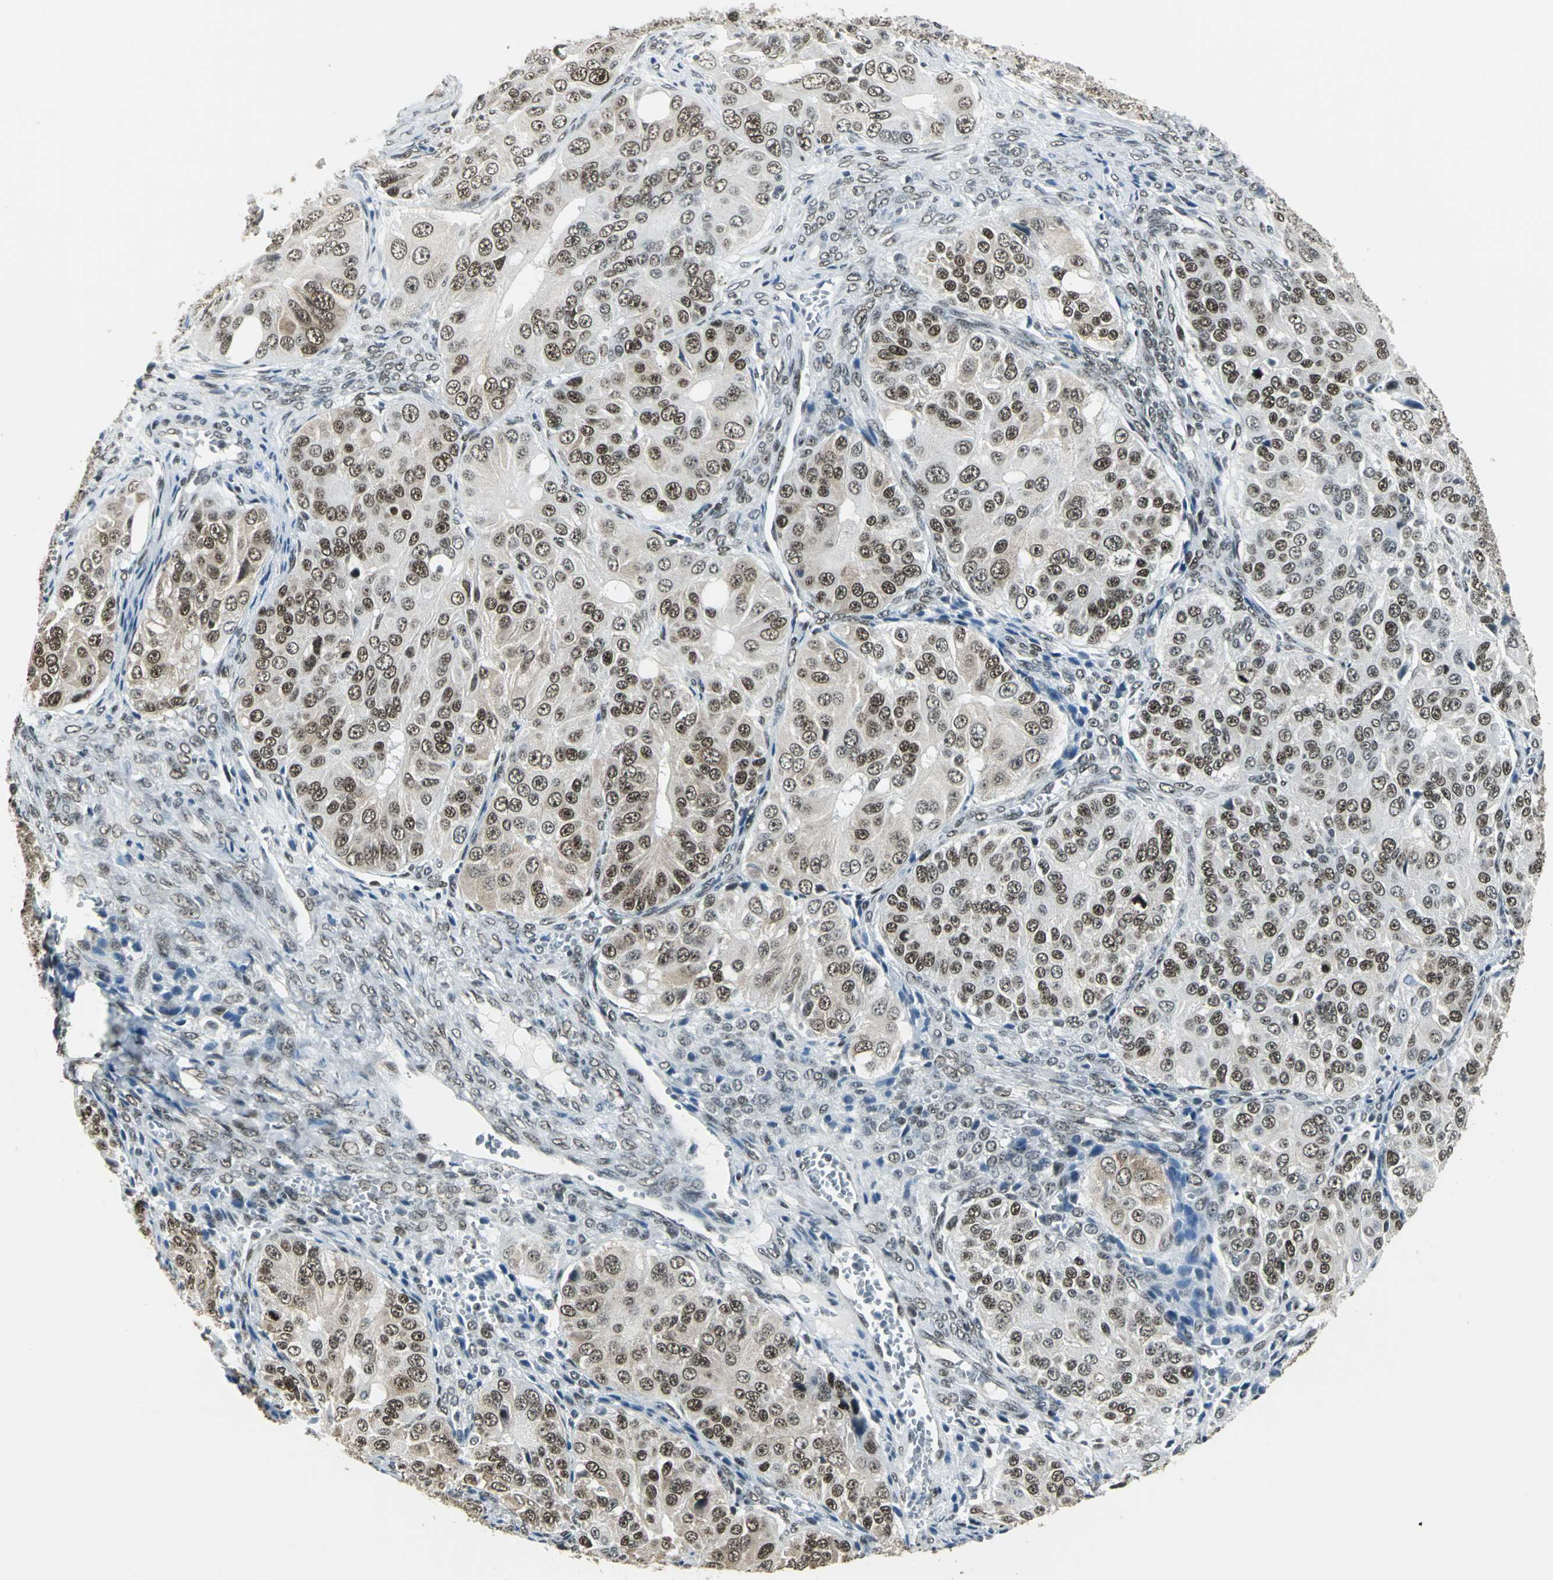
{"staining": {"intensity": "strong", "quantity": ">75%", "location": "cytoplasmic/membranous,nuclear"}, "tissue": "ovarian cancer", "cell_type": "Tumor cells", "image_type": "cancer", "snomed": [{"axis": "morphology", "description": "Carcinoma, endometroid"}, {"axis": "topography", "description": "Ovary"}], "caption": "This photomicrograph shows immunohistochemistry (IHC) staining of ovarian cancer (endometroid carcinoma), with high strong cytoplasmic/membranous and nuclear positivity in about >75% of tumor cells.", "gene": "ADNP", "patient": {"sex": "female", "age": 51}}